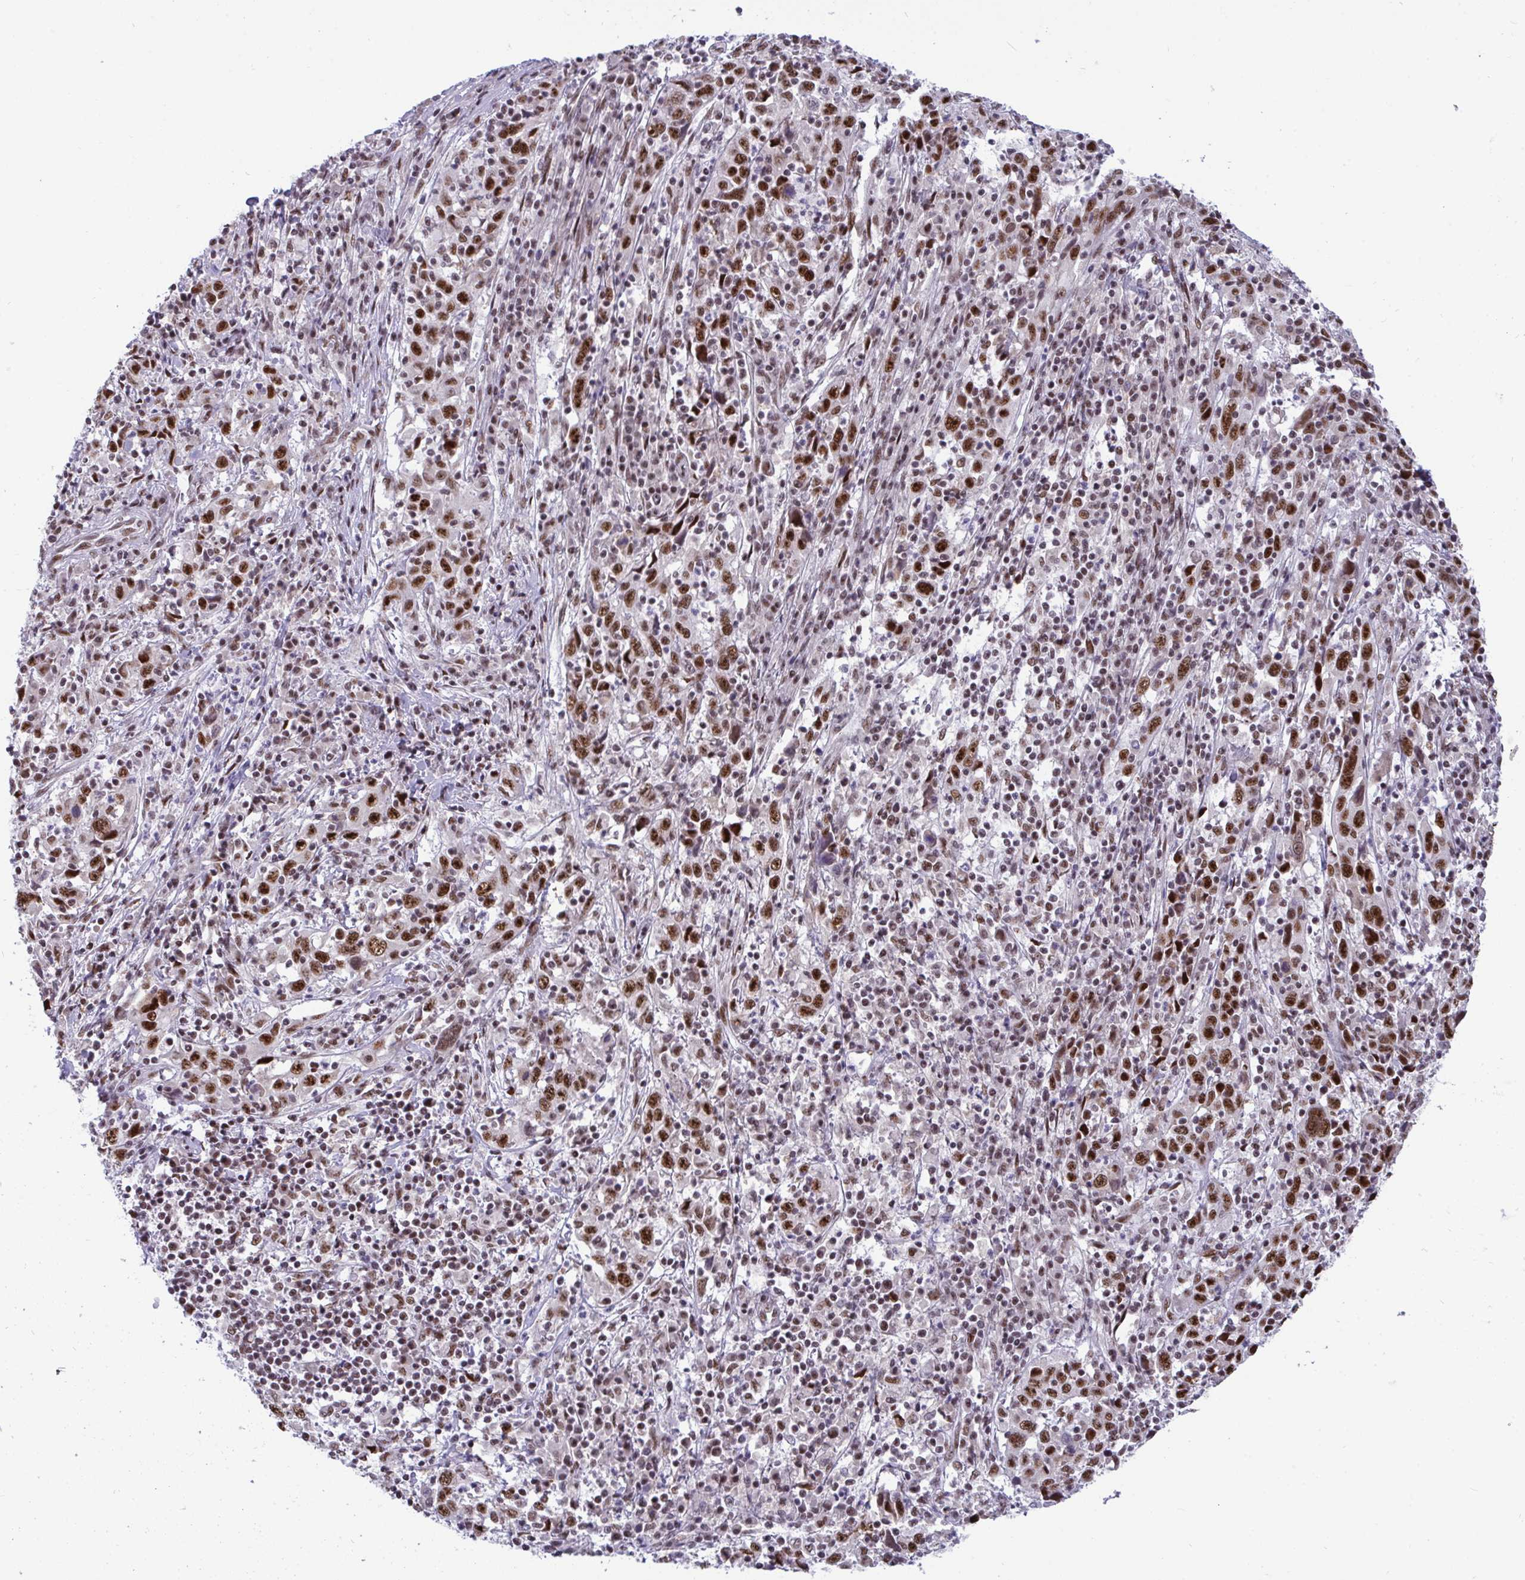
{"staining": {"intensity": "strong", "quantity": ">75%", "location": "nuclear"}, "tissue": "cervical cancer", "cell_type": "Tumor cells", "image_type": "cancer", "snomed": [{"axis": "morphology", "description": "Squamous cell carcinoma, NOS"}, {"axis": "topography", "description": "Cervix"}], "caption": "Squamous cell carcinoma (cervical) stained with a protein marker reveals strong staining in tumor cells.", "gene": "WBP11", "patient": {"sex": "female", "age": 46}}